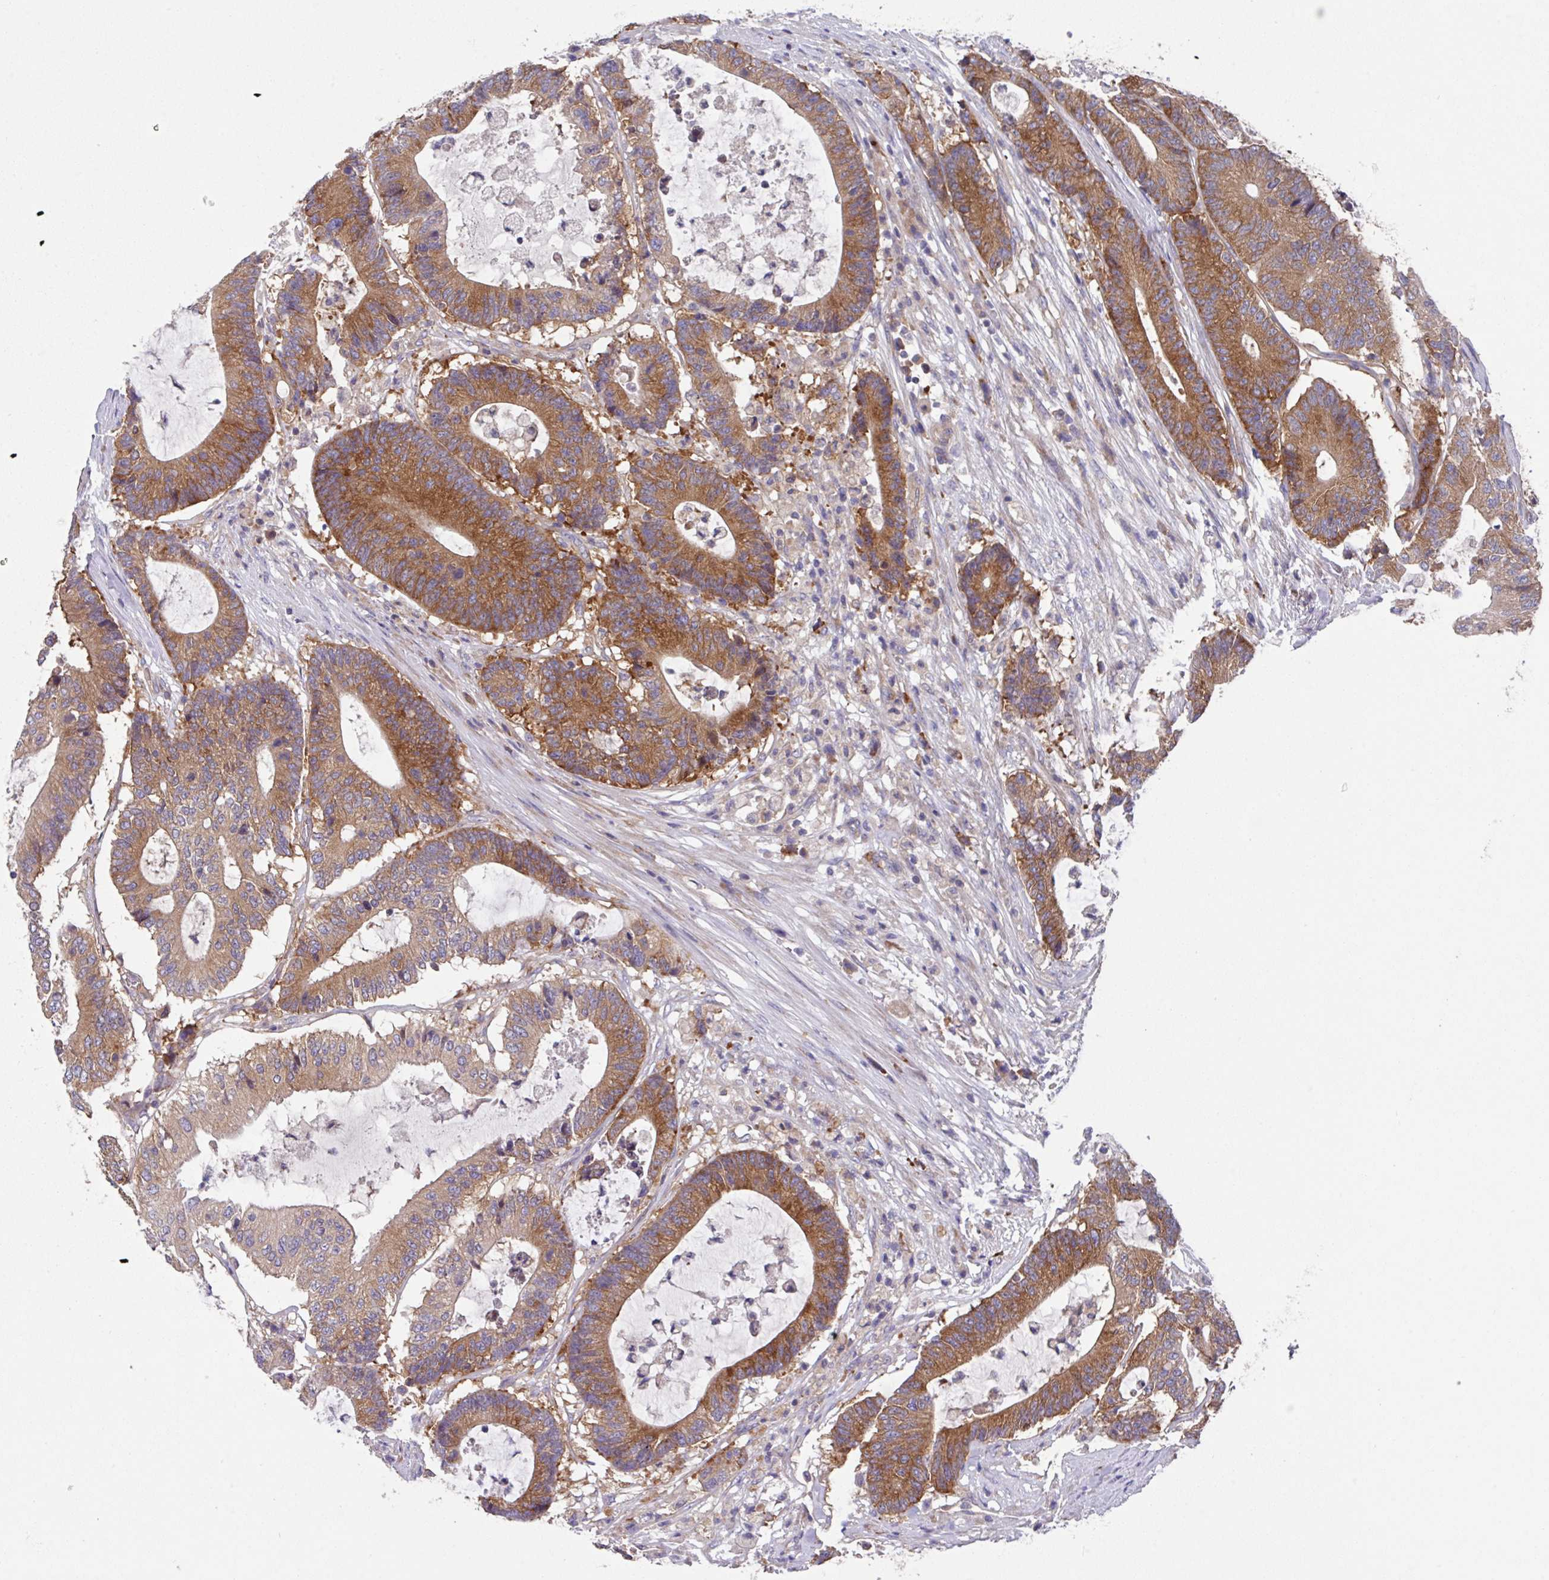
{"staining": {"intensity": "moderate", "quantity": ">75%", "location": "cytoplasmic/membranous"}, "tissue": "colorectal cancer", "cell_type": "Tumor cells", "image_type": "cancer", "snomed": [{"axis": "morphology", "description": "Adenocarcinoma, NOS"}, {"axis": "topography", "description": "Colon"}], "caption": "Immunohistochemical staining of human adenocarcinoma (colorectal) shows medium levels of moderate cytoplasmic/membranous staining in about >75% of tumor cells.", "gene": "EIF4B", "patient": {"sex": "female", "age": 84}}